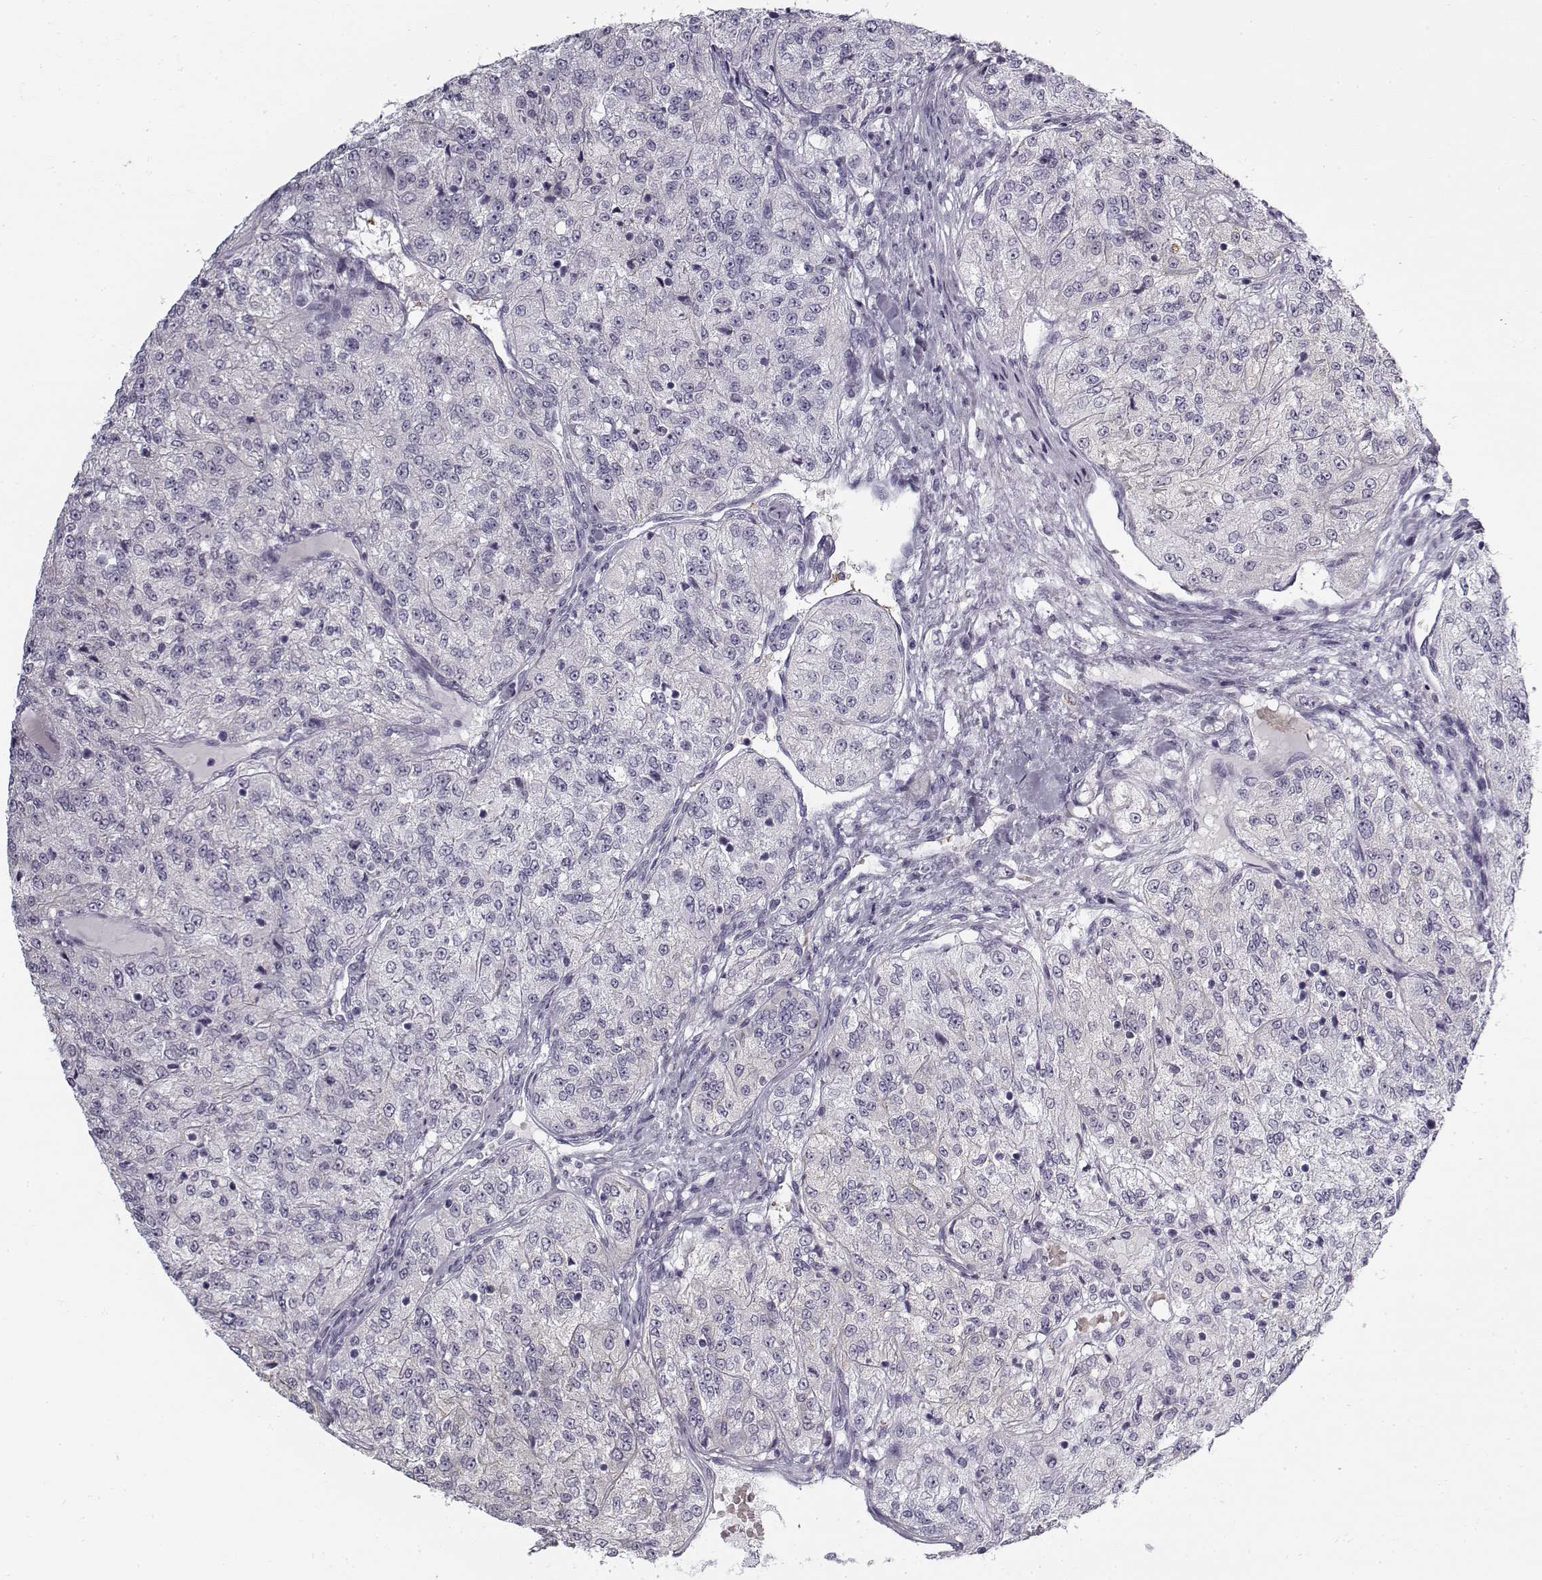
{"staining": {"intensity": "negative", "quantity": "none", "location": "none"}, "tissue": "renal cancer", "cell_type": "Tumor cells", "image_type": "cancer", "snomed": [{"axis": "morphology", "description": "Adenocarcinoma, NOS"}, {"axis": "topography", "description": "Kidney"}], "caption": "Immunohistochemistry of human adenocarcinoma (renal) reveals no positivity in tumor cells.", "gene": "SNCA", "patient": {"sex": "female", "age": 63}}